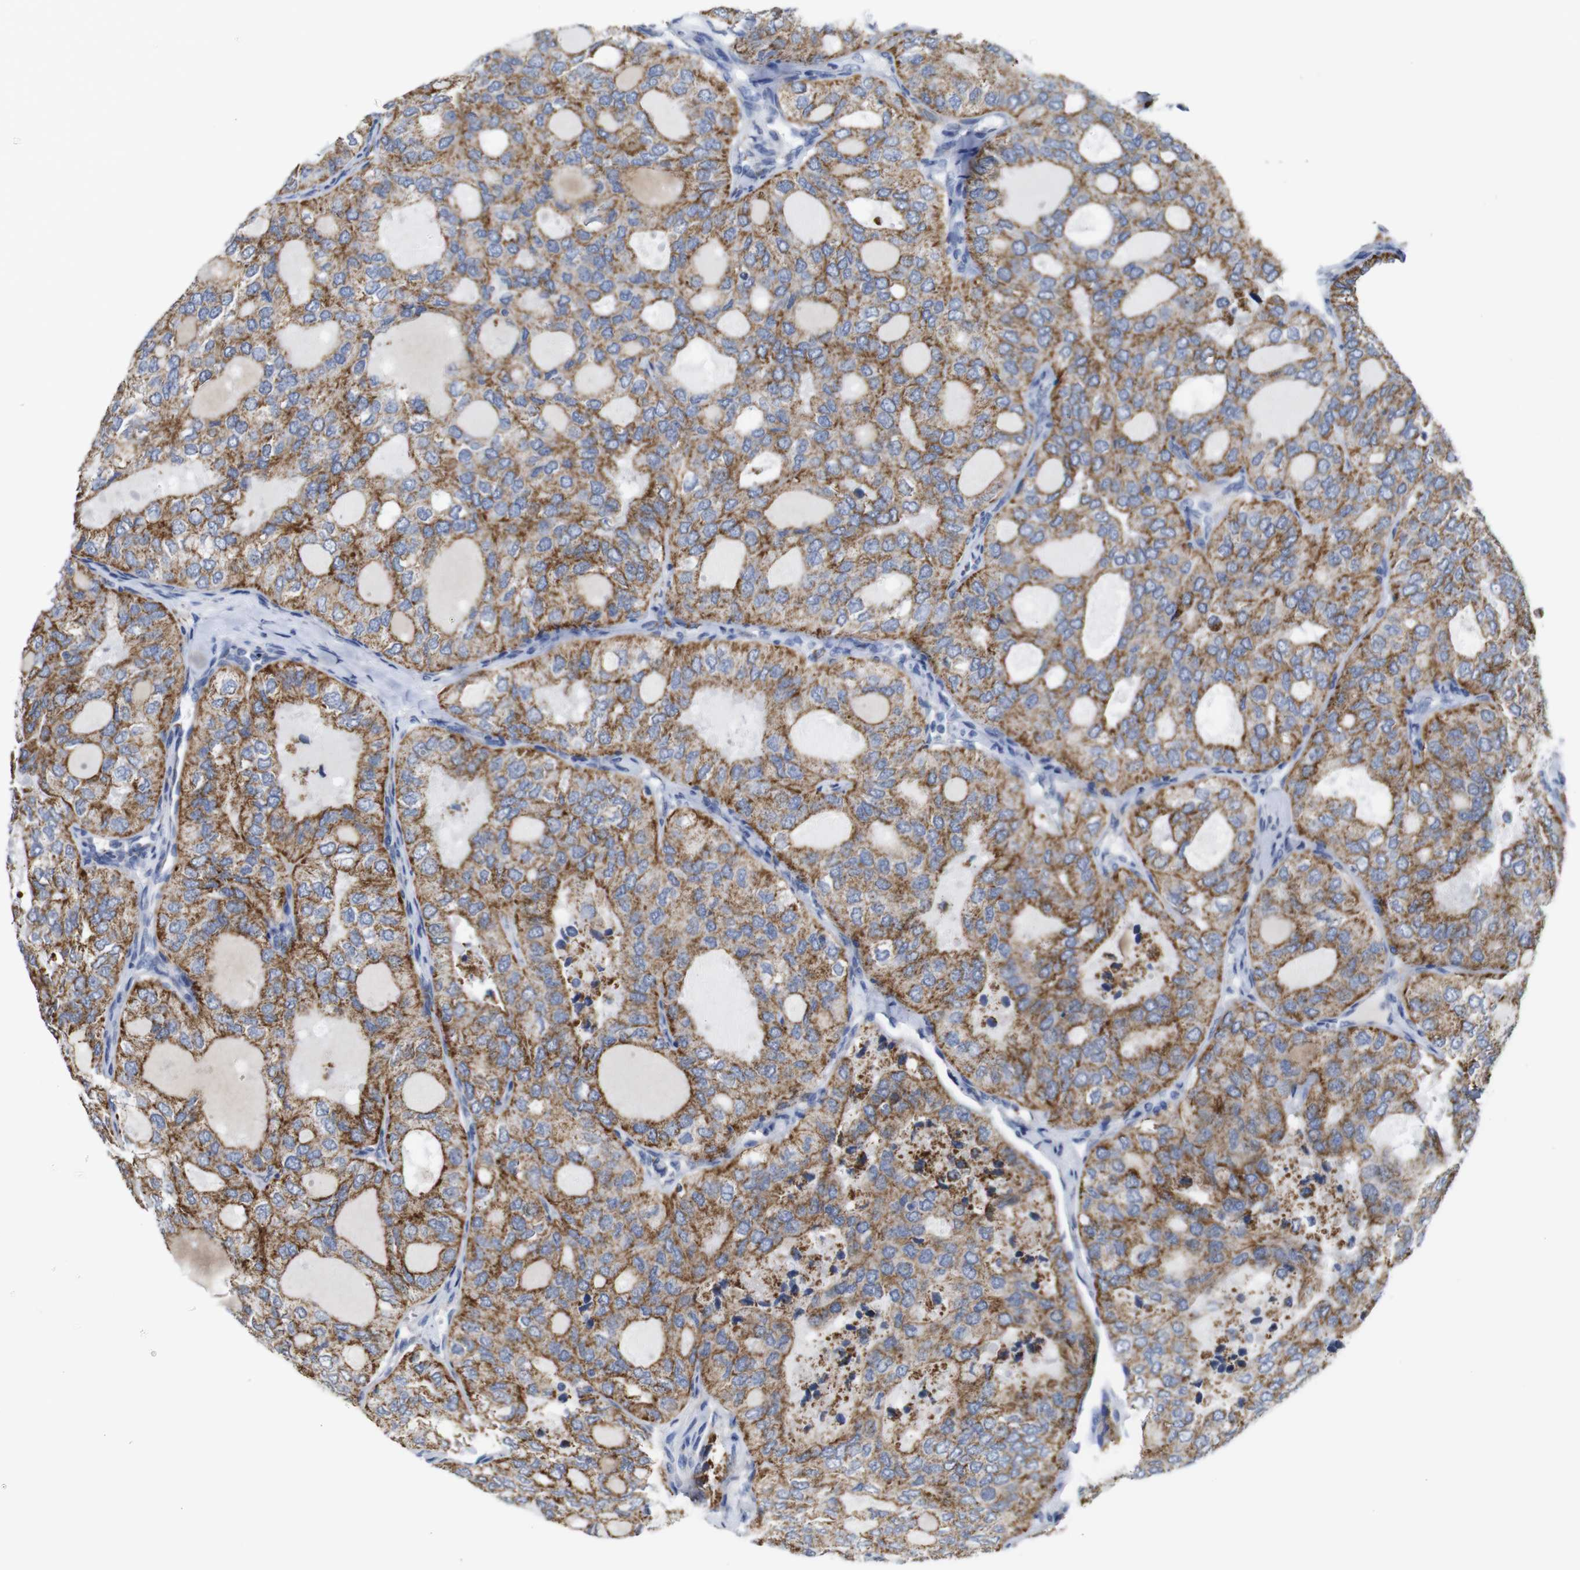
{"staining": {"intensity": "strong", "quantity": "25%-75%", "location": "cytoplasmic/membranous"}, "tissue": "thyroid cancer", "cell_type": "Tumor cells", "image_type": "cancer", "snomed": [{"axis": "morphology", "description": "Follicular adenoma carcinoma, NOS"}, {"axis": "topography", "description": "Thyroid gland"}], "caption": "An image showing strong cytoplasmic/membranous expression in approximately 25%-75% of tumor cells in follicular adenoma carcinoma (thyroid), as visualized by brown immunohistochemical staining.", "gene": "MAOA", "patient": {"sex": "male", "age": 75}}